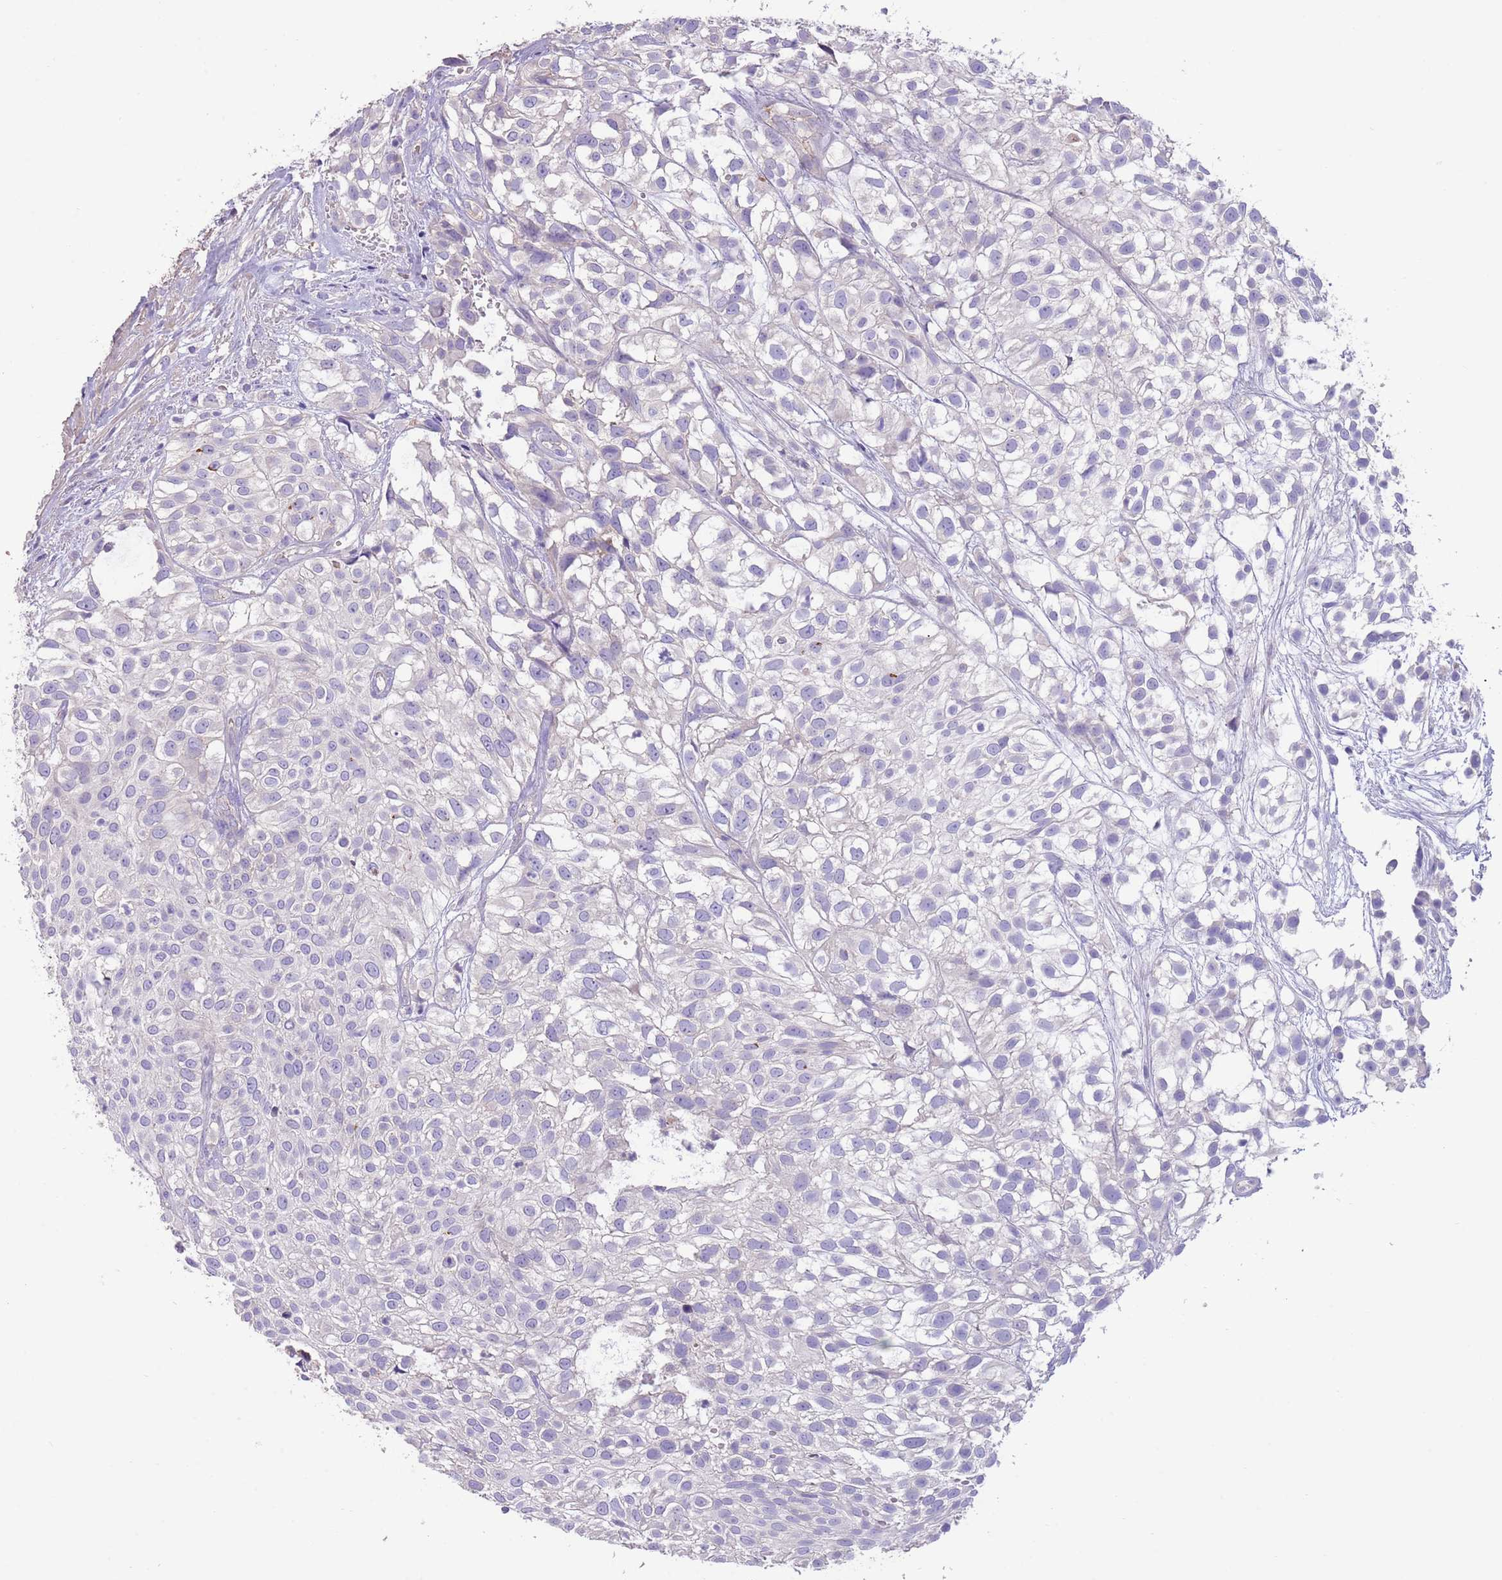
{"staining": {"intensity": "negative", "quantity": "none", "location": "none"}, "tissue": "urothelial cancer", "cell_type": "Tumor cells", "image_type": "cancer", "snomed": [{"axis": "morphology", "description": "Urothelial carcinoma, High grade"}, {"axis": "topography", "description": "Urinary bladder"}], "caption": "Tumor cells show no significant protein positivity in high-grade urothelial carcinoma.", "gene": "SFTPA1", "patient": {"sex": "male", "age": 56}}